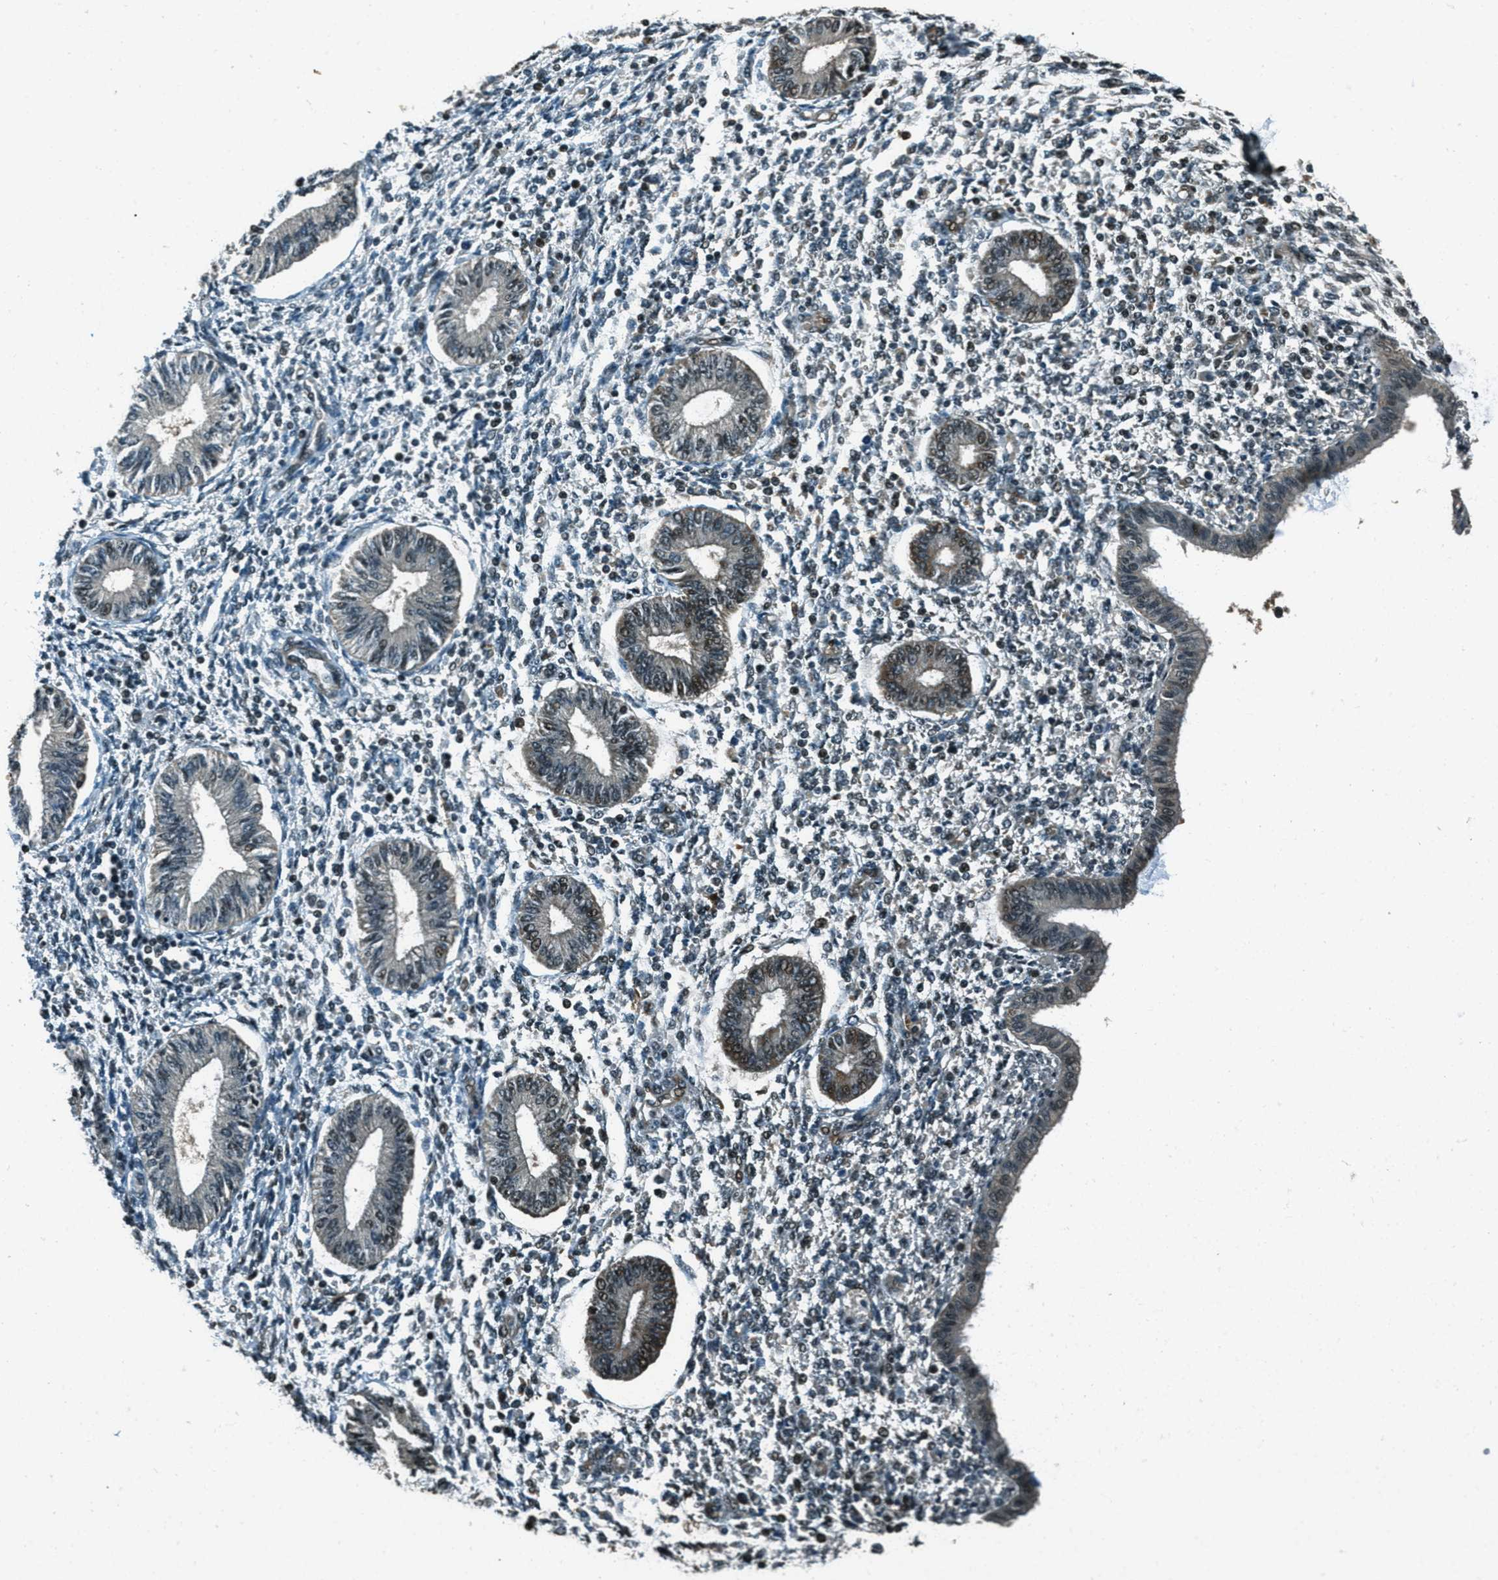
{"staining": {"intensity": "strong", "quantity": "25%-75%", "location": "nuclear"}, "tissue": "endometrium", "cell_type": "Cells in endometrial stroma", "image_type": "normal", "snomed": [{"axis": "morphology", "description": "Normal tissue, NOS"}, {"axis": "topography", "description": "Endometrium"}], "caption": "A high amount of strong nuclear positivity is seen in about 25%-75% of cells in endometrial stroma in normal endometrium.", "gene": "TARDBP", "patient": {"sex": "female", "age": 50}}